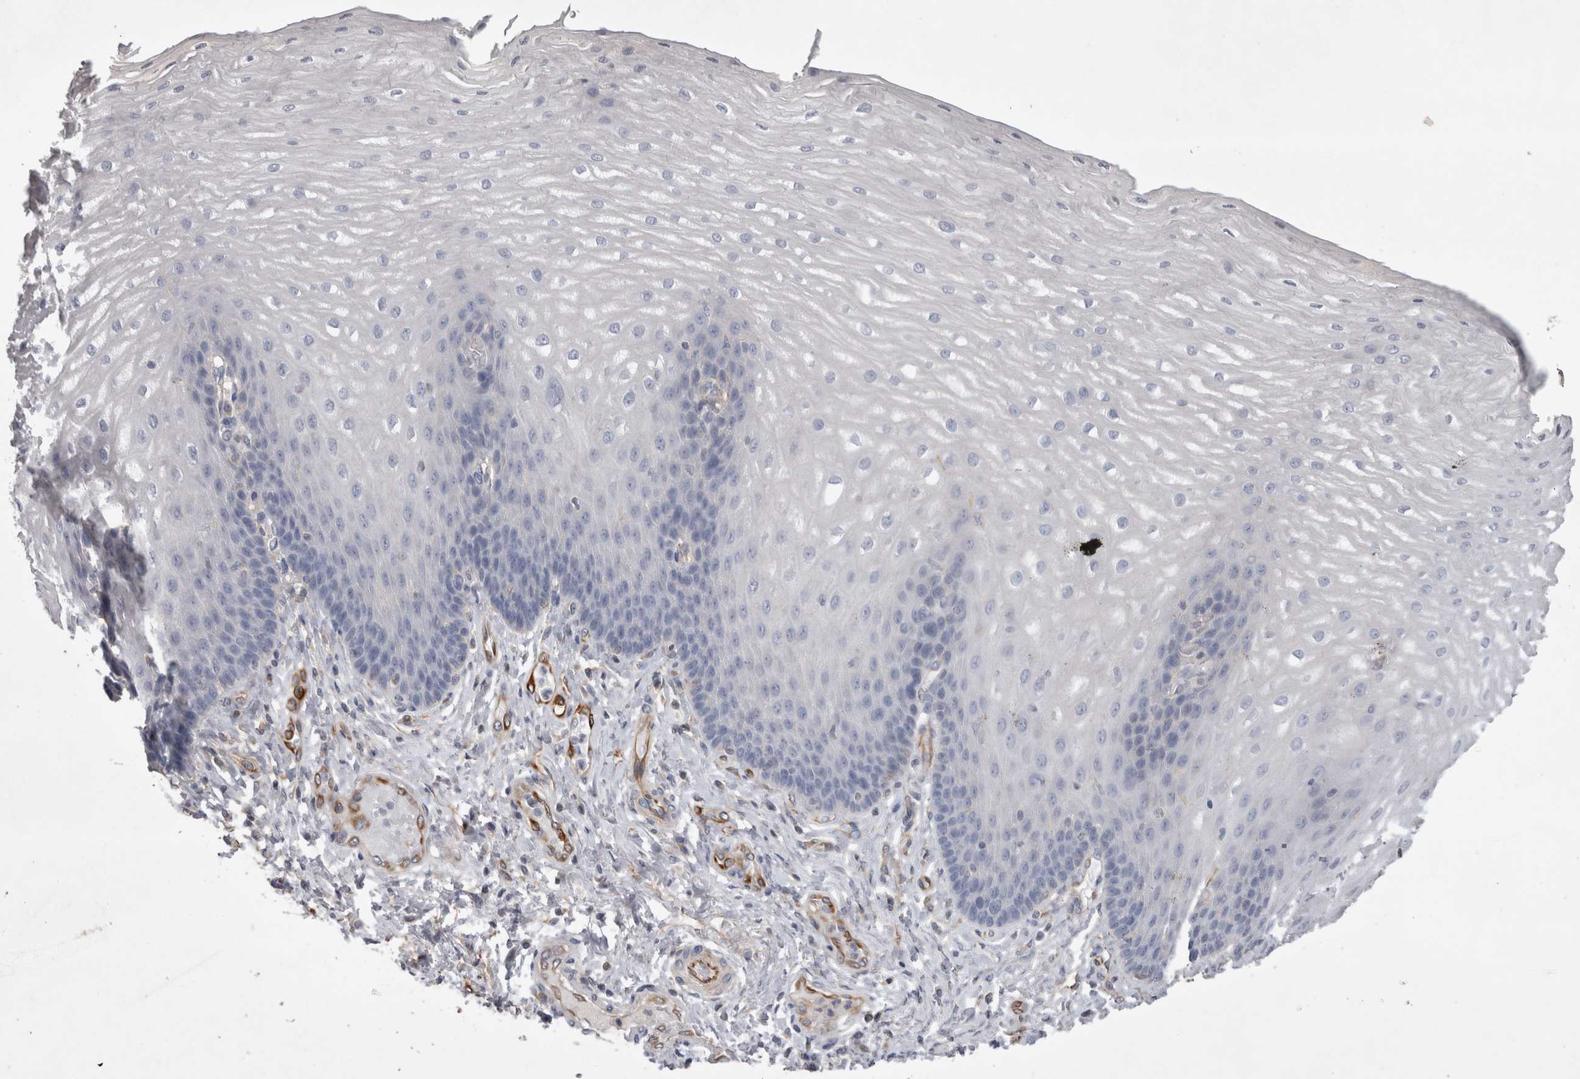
{"staining": {"intensity": "negative", "quantity": "none", "location": "none"}, "tissue": "esophagus", "cell_type": "Squamous epithelial cells", "image_type": "normal", "snomed": [{"axis": "morphology", "description": "Normal tissue, NOS"}, {"axis": "topography", "description": "Esophagus"}], "caption": "Immunohistochemical staining of unremarkable esophagus demonstrates no significant positivity in squamous epithelial cells.", "gene": "STRADB", "patient": {"sex": "male", "age": 54}}